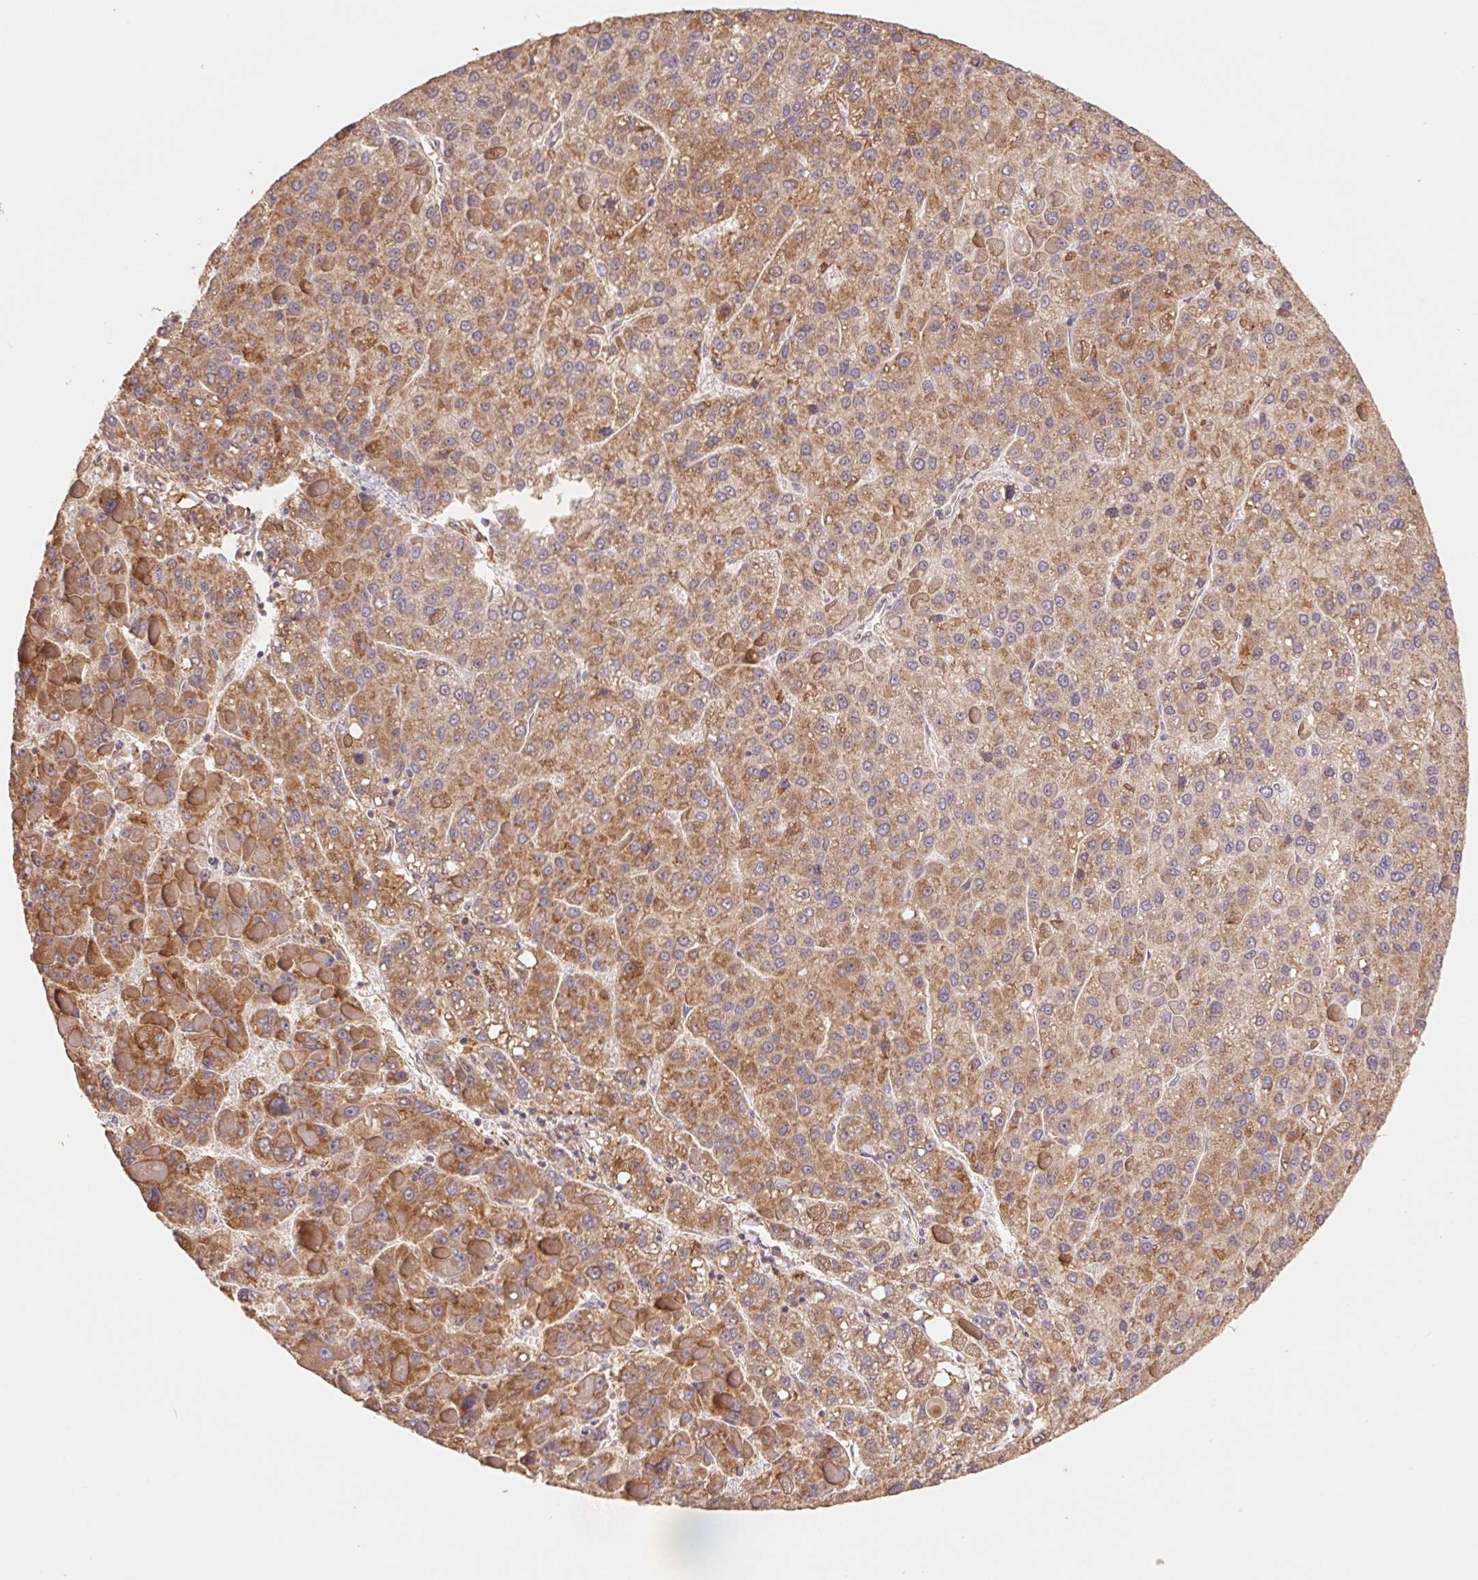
{"staining": {"intensity": "moderate", "quantity": ">75%", "location": "cytoplasmic/membranous"}, "tissue": "liver cancer", "cell_type": "Tumor cells", "image_type": "cancer", "snomed": [{"axis": "morphology", "description": "Carcinoma, Hepatocellular, NOS"}, {"axis": "topography", "description": "Liver"}], "caption": "The immunohistochemical stain shows moderate cytoplasmic/membranous expression in tumor cells of liver hepatocellular carcinoma tissue.", "gene": "RPL27A", "patient": {"sex": "female", "age": 82}}